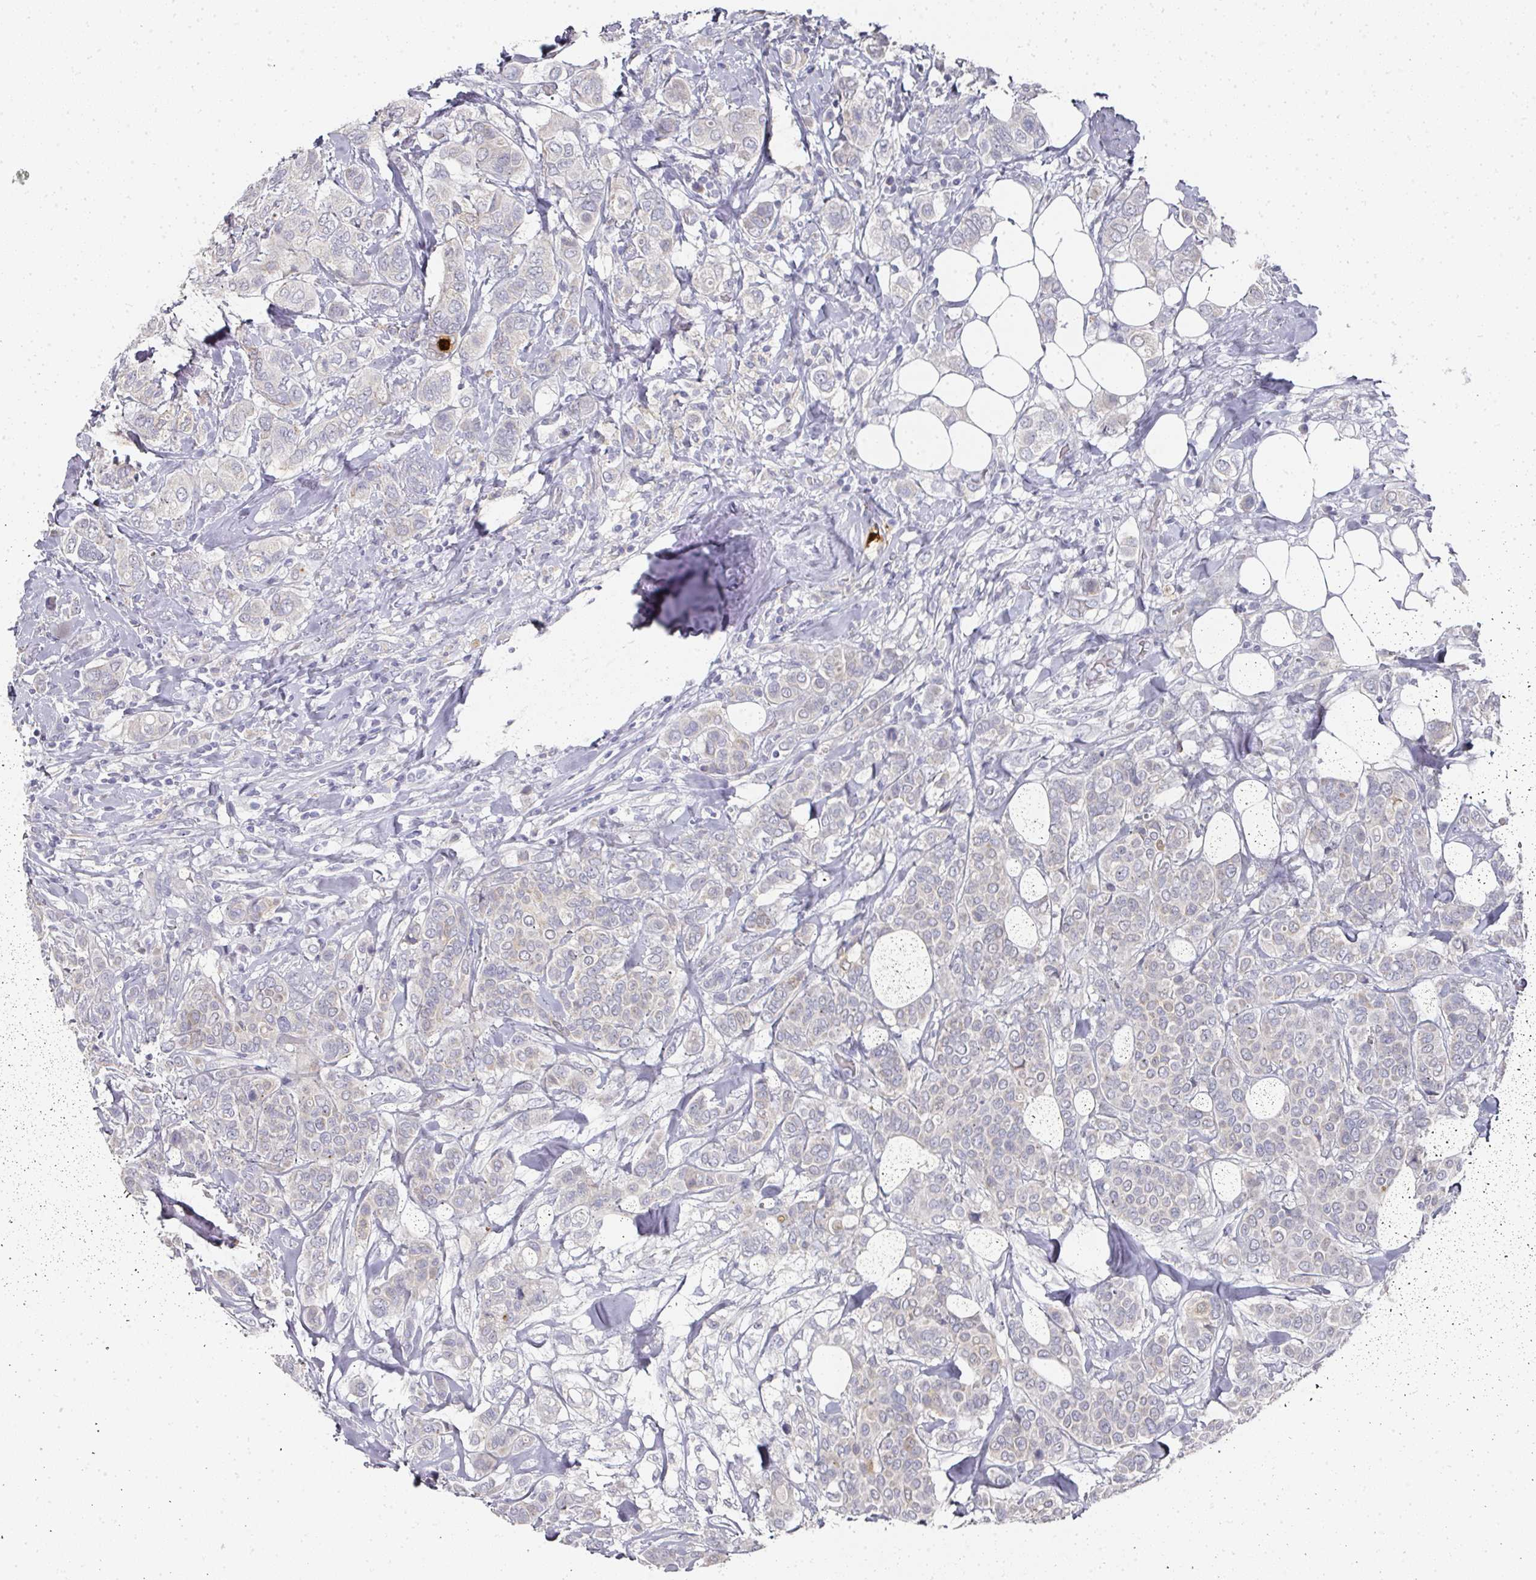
{"staining": {"intensity": "weak", "quantity": "<25%", "location": "cytoplasmic/membranous"}, "tissue": "breast cancer", "cell_type": "Tumor cells", "image_type": "cancer", "snomed": [{"axis": "morphology", "description": "Lobular carcinoma"}, {"axis": "topography", "description": "Breast"}], "caption": "This is an immunohistochemistry image of breast lobular carcinoma. There is no expression in tumor cells.", "gene": "CAMP", "patient": {"sex": "female", "age": 51}}